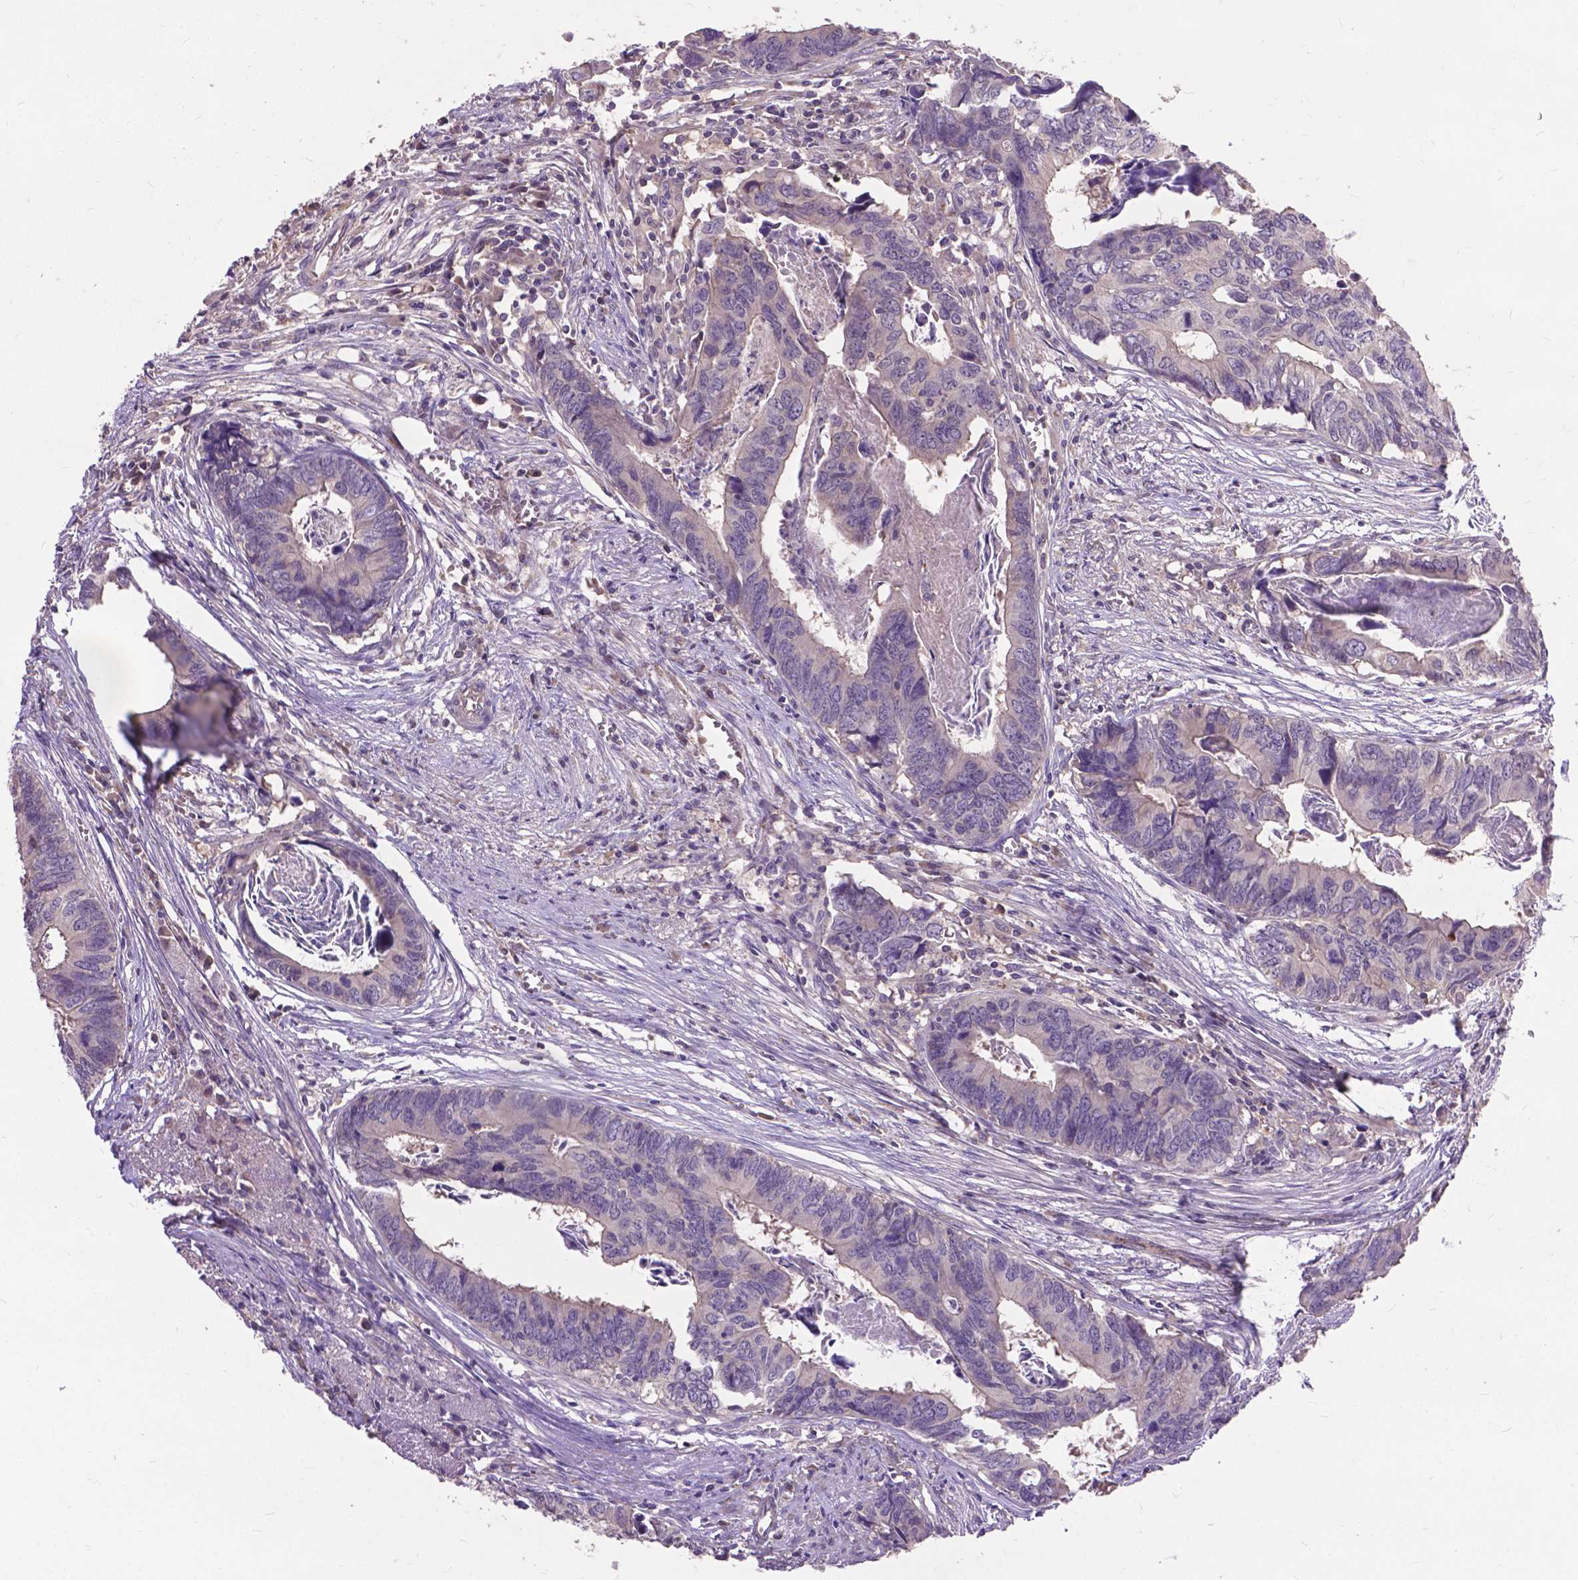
{"staining": {"intensity": "negative", "quantity": "none", "location": "none"}, "tissue": "colorectal cancer", "cell_type": "Tumor cells", "image_type": "cancer", "snomed": [{"axis": "morphology", "description": "Adenocarcinoma, NOS"}, {"axis": "topography", "description": "Colon"}], "caption": "Histopathology image shows no significant protein expression in tumor cells of colorectal cancer (adenocarcinoma).", "gene": "ZNF337", "patient": {"sex": "female", "age": 82}}